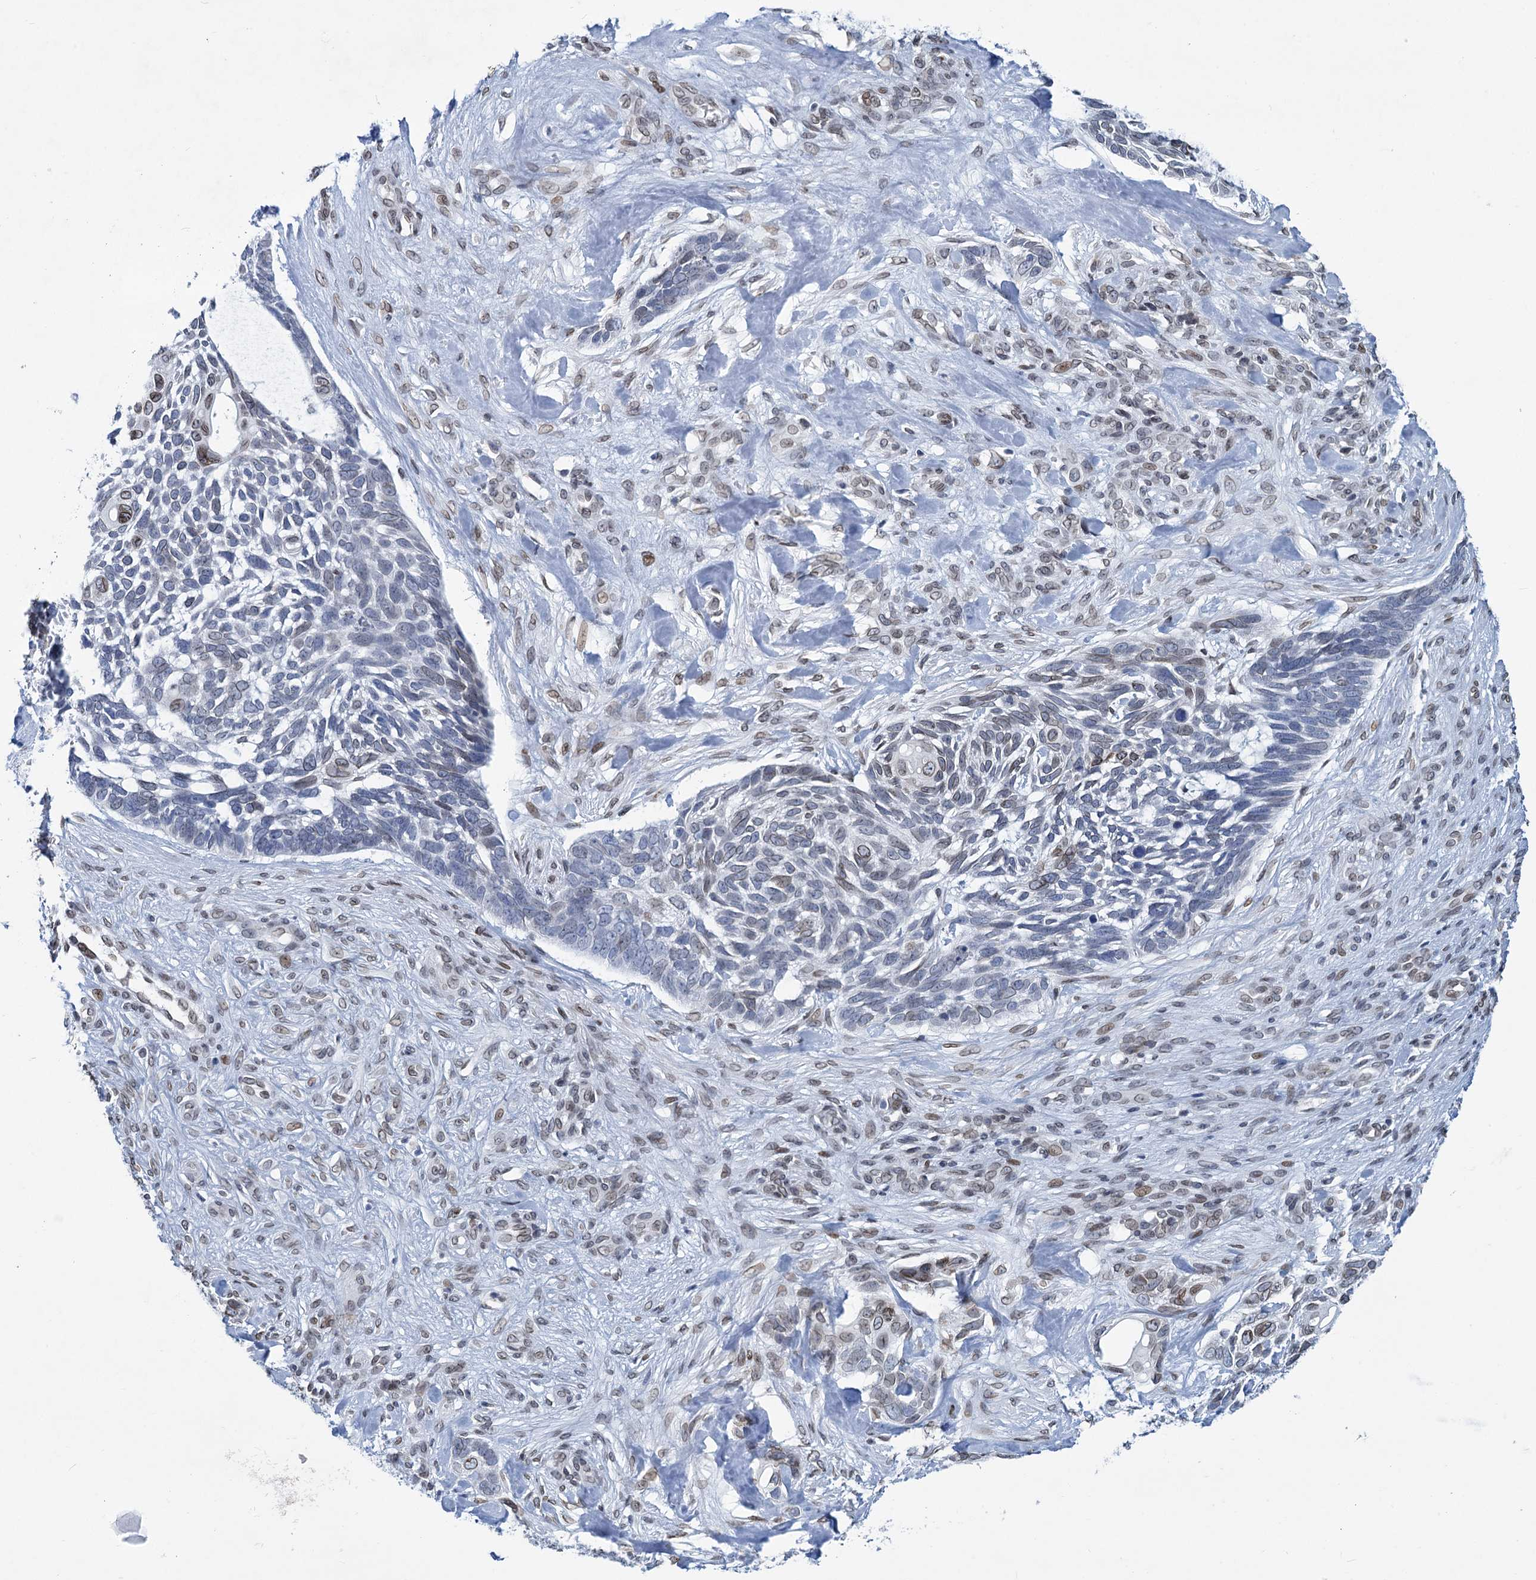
{"staining": {"intensity": "weak", "quantity": "<25%", "location": "cytoplasmic/membranous,nuclear"}, "tissue": "skin cancer", "cell_type": "Tumor cells", "image_type": "cancer", "snomed": [{"axis": "morphology", "description": "Basal cell carcinoma"}, {"axis": "topography", "description": "Skin"}], "caption": "The photomicrograph demonstrates no significant expression in tumor cells of skin basal cell carcinoma.", "gene": "PRSS35", "patient": {"sex": "male", "age": 88}}